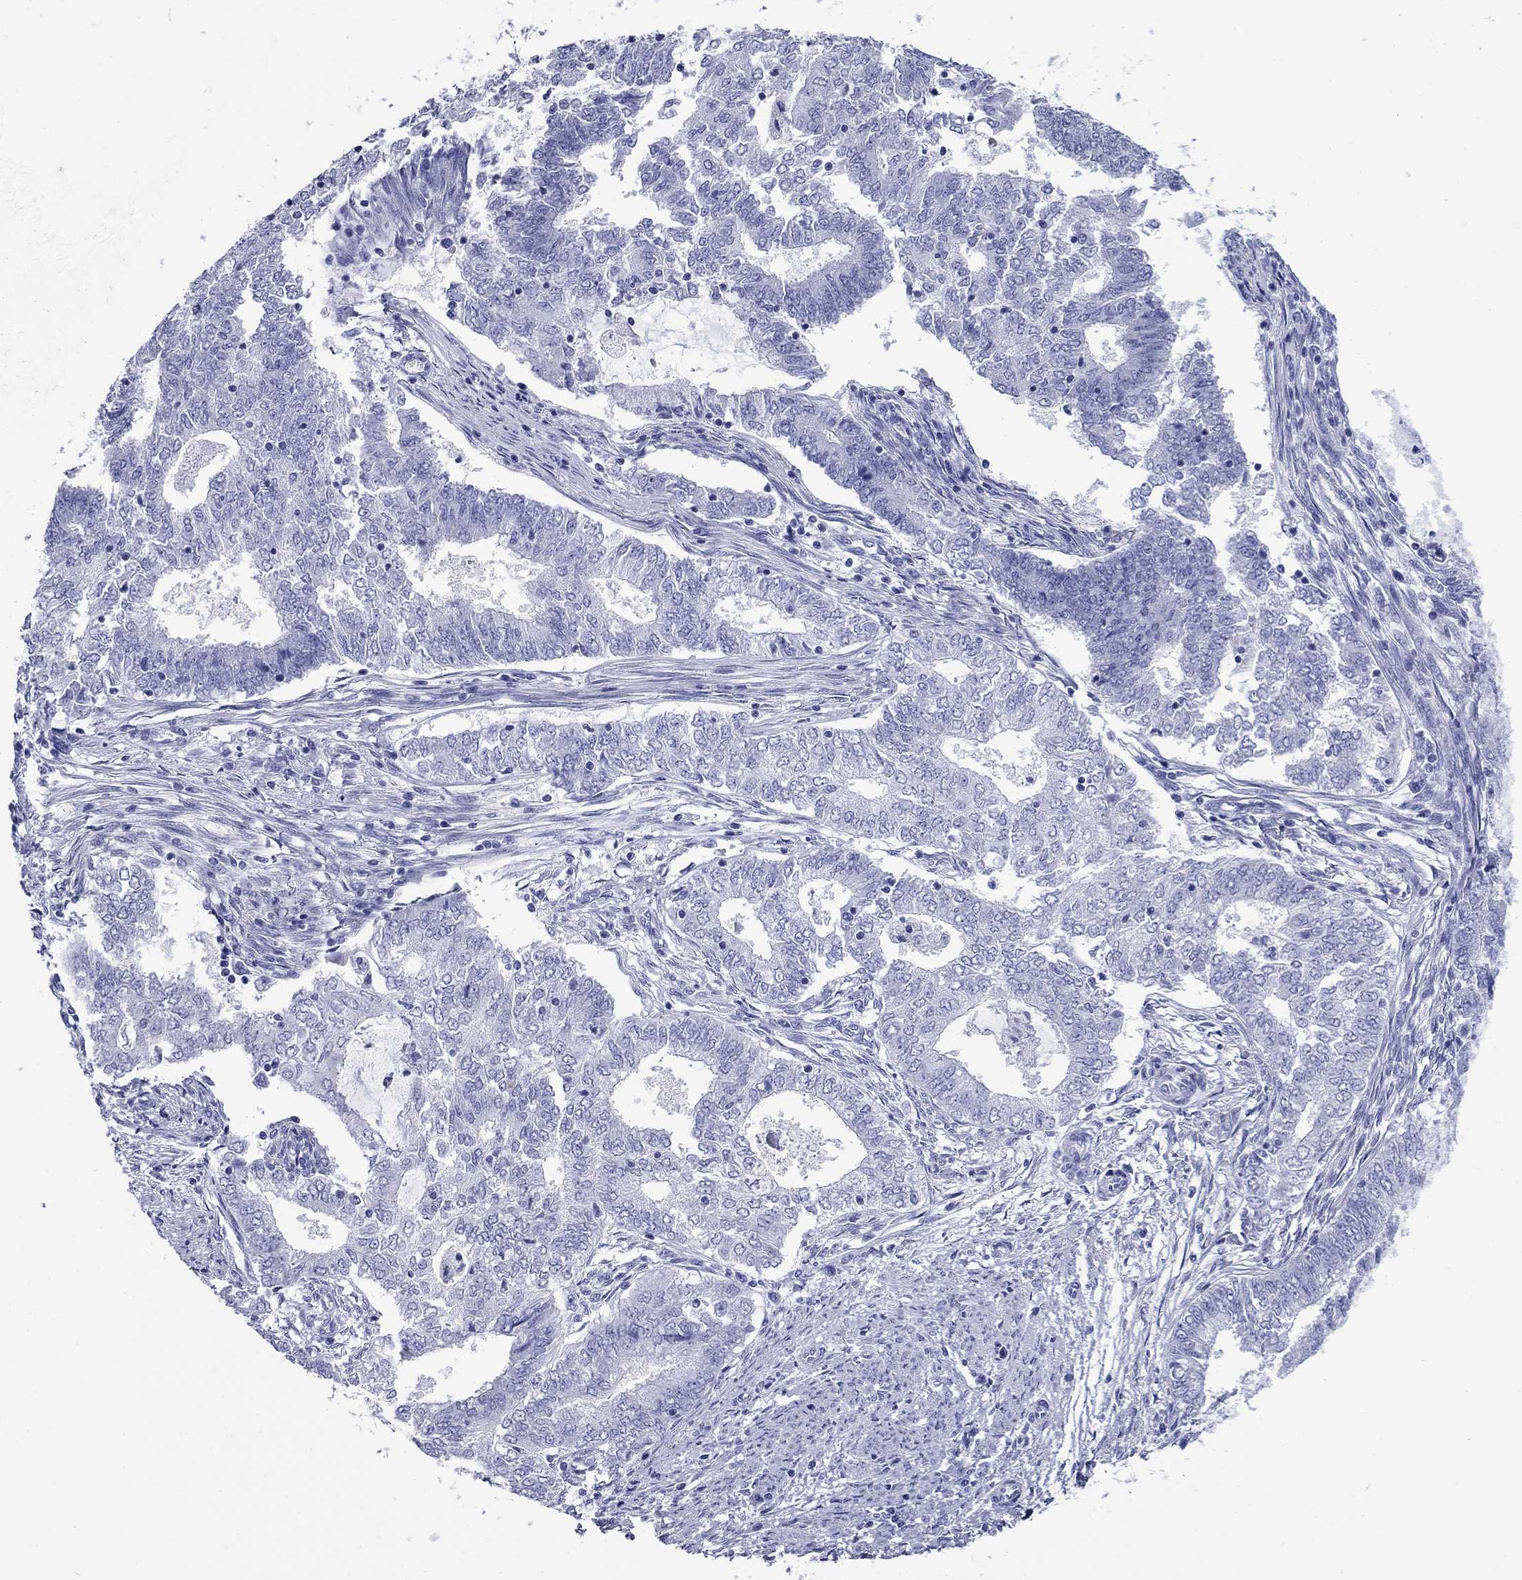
{"staining": {"intensity": "negative", "quantity": "none", "location": "none"}, "tissue": "endometrial cancer", "cell_type": "Tumor cells", "image_type": "cancer", "snomed": [{"axis": "morphology", "description": "Adenocarcinoma, NOS"}, {"axis": "topography", "description": "Endometrium"}], "caption": "Immunohistochemistry micrograph of neoplastic tissue: human adenocarcinoma (endometrial) stained with DAB shows no significant protein expression in tumor cells.", "gene": "ROM1", "patient": {"sex": "female", "age": 62}}